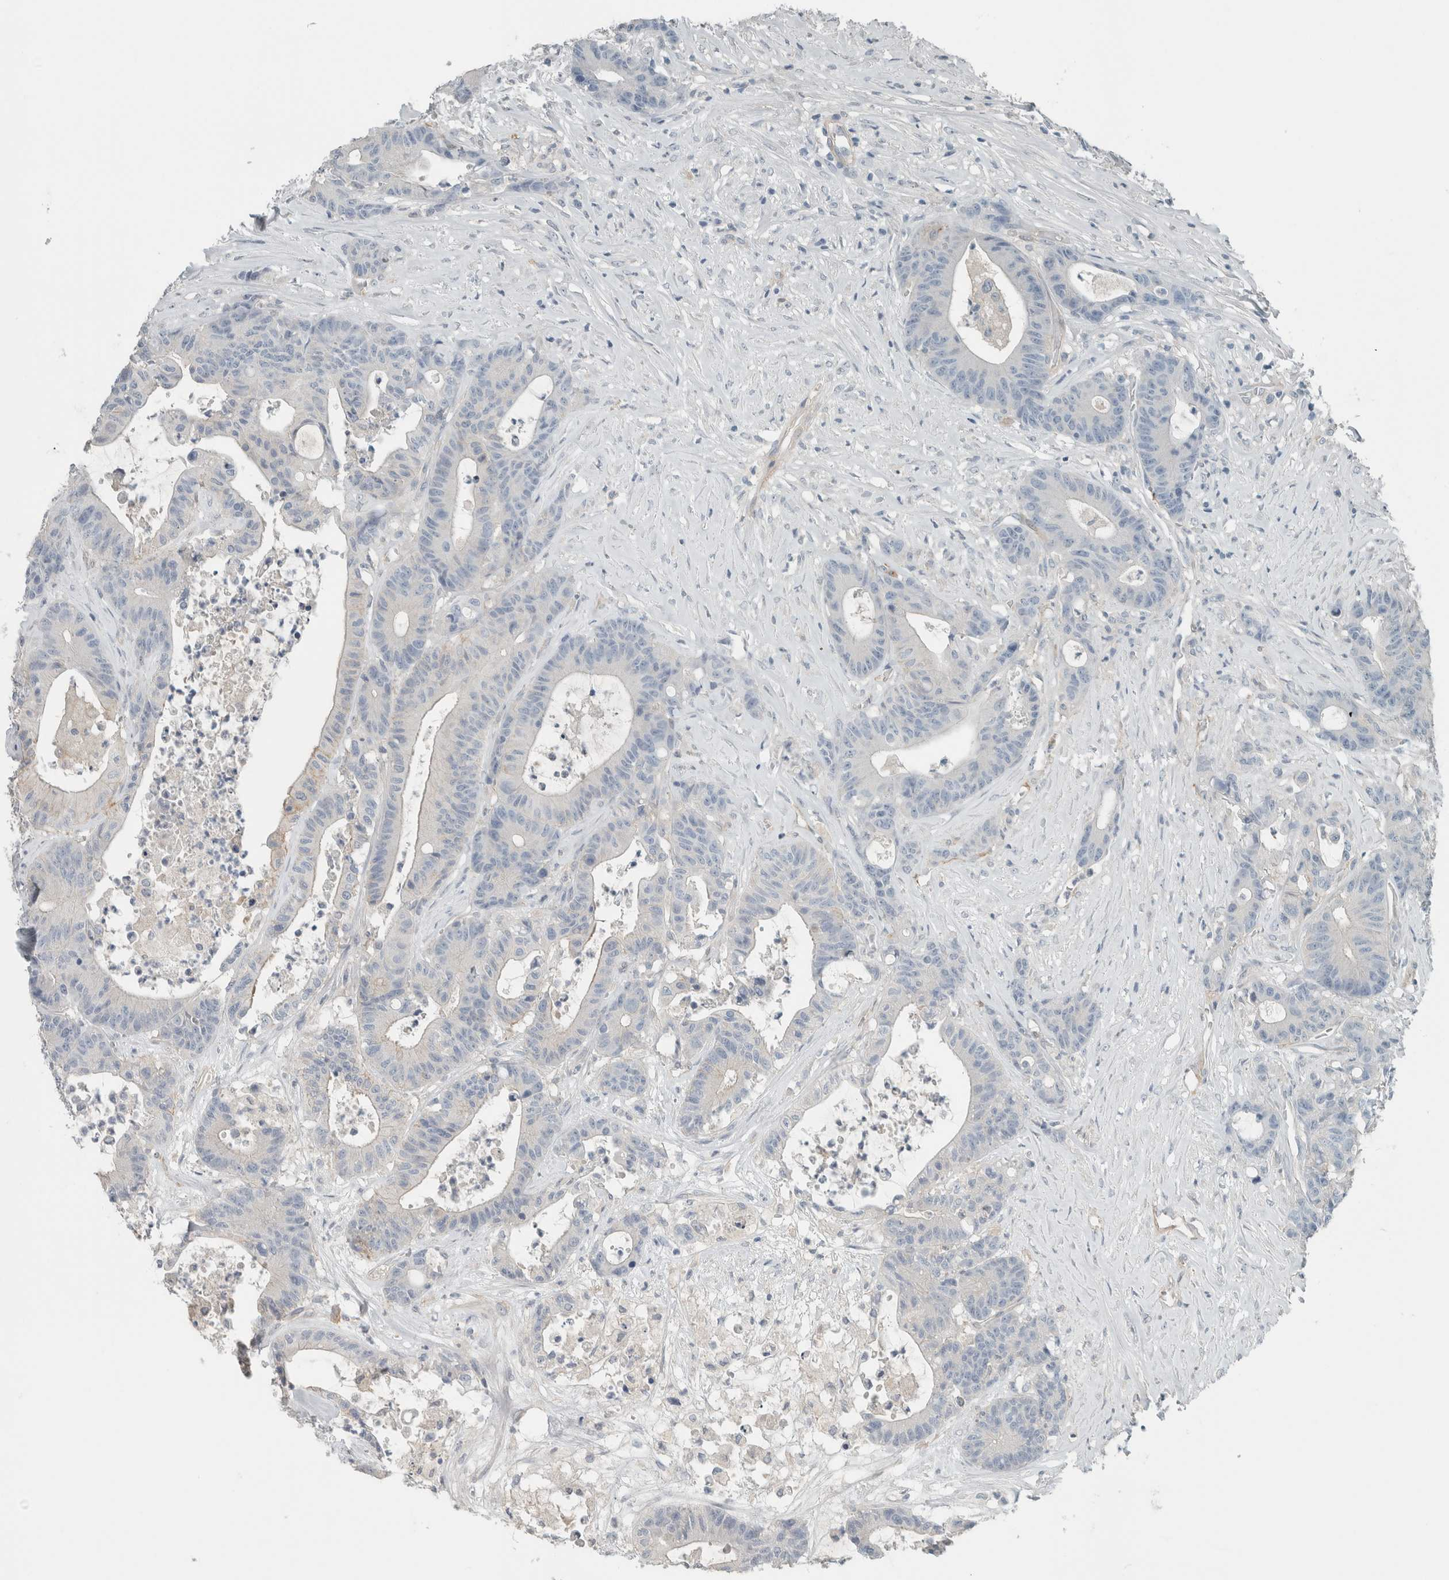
{"staining": {"intensity": "negative", "quantity": "none", "location": "none"}, "tissue": "colorectal cancer", "cell_type": "Tumor cells", "image_type": "cancer", "snomed": [{"axis": "morphology", "description": "Adenocarcinoma, NOS"}, {"axis": "topography", "description": "Colon"}], "caption": "IHC micrograph of neoplastic tissue: human colorectal adenocarcinoma stained with DAB displays no significant protein expression in tumor cells.", "gene": "SCIN", "patient": {"sex": "female", "age": 84}}